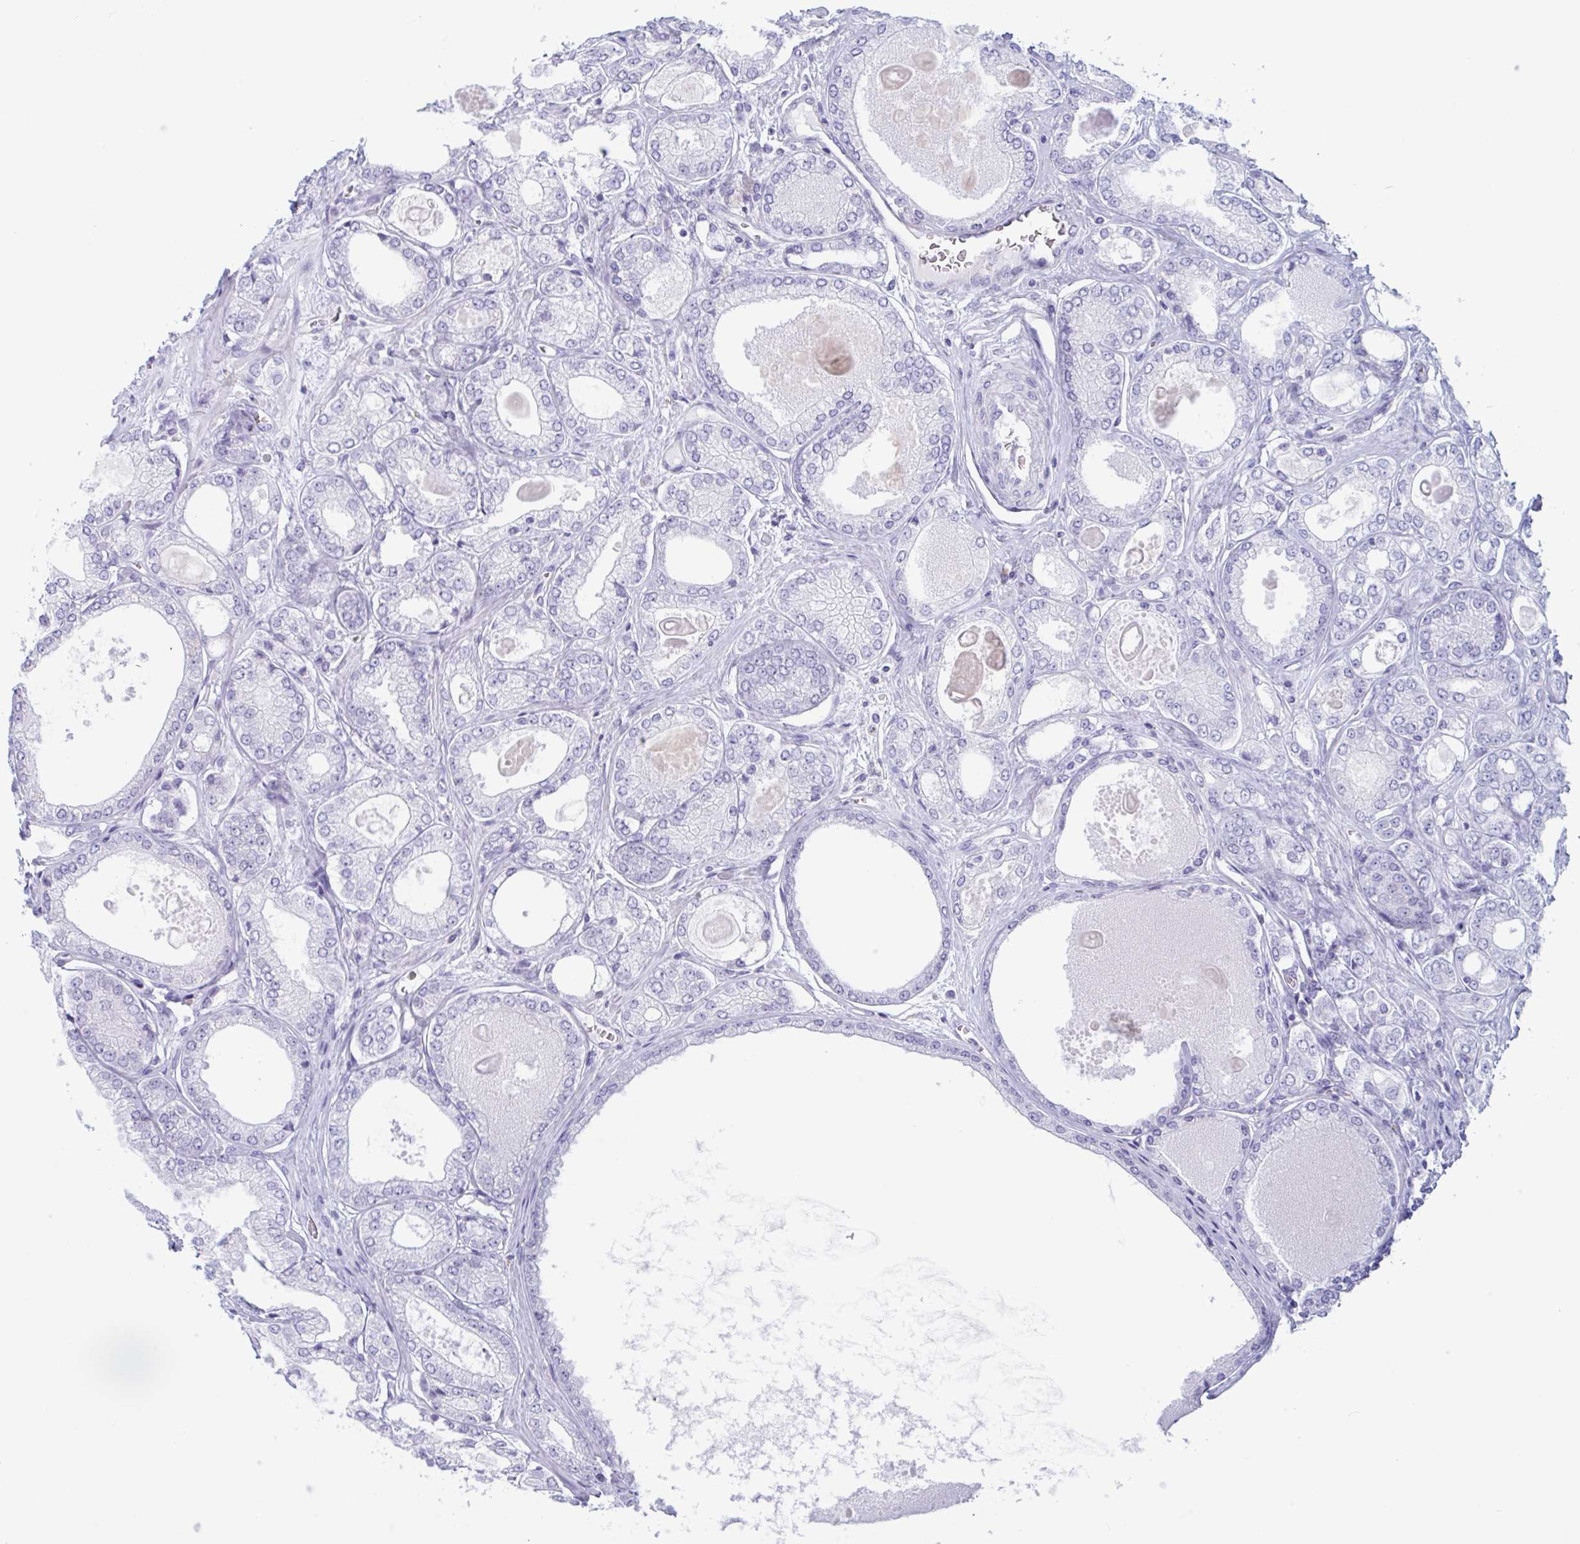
{"staining": {"intensity": "negative", "quantity": "none", "location": "none"}, "tissue": "prostate cancer", "cell_type": "Tumor cells", "image_type": "cancer", "snomed": [{"axis": "morphology", "description": "Adenocarcinoma, High grade"}, {"axis": "topography", "description": "Prostate"}], "caption": "This micrograph is of prostate high-grade adenocarcinoma stained with immunohistochemistry (IHC) to label a protein in brown with the nuclei are counter-stained blue. There is no expression in tumor cells.", "gene": "XCL1", "patient": {"sex": "male", "age": 68}}